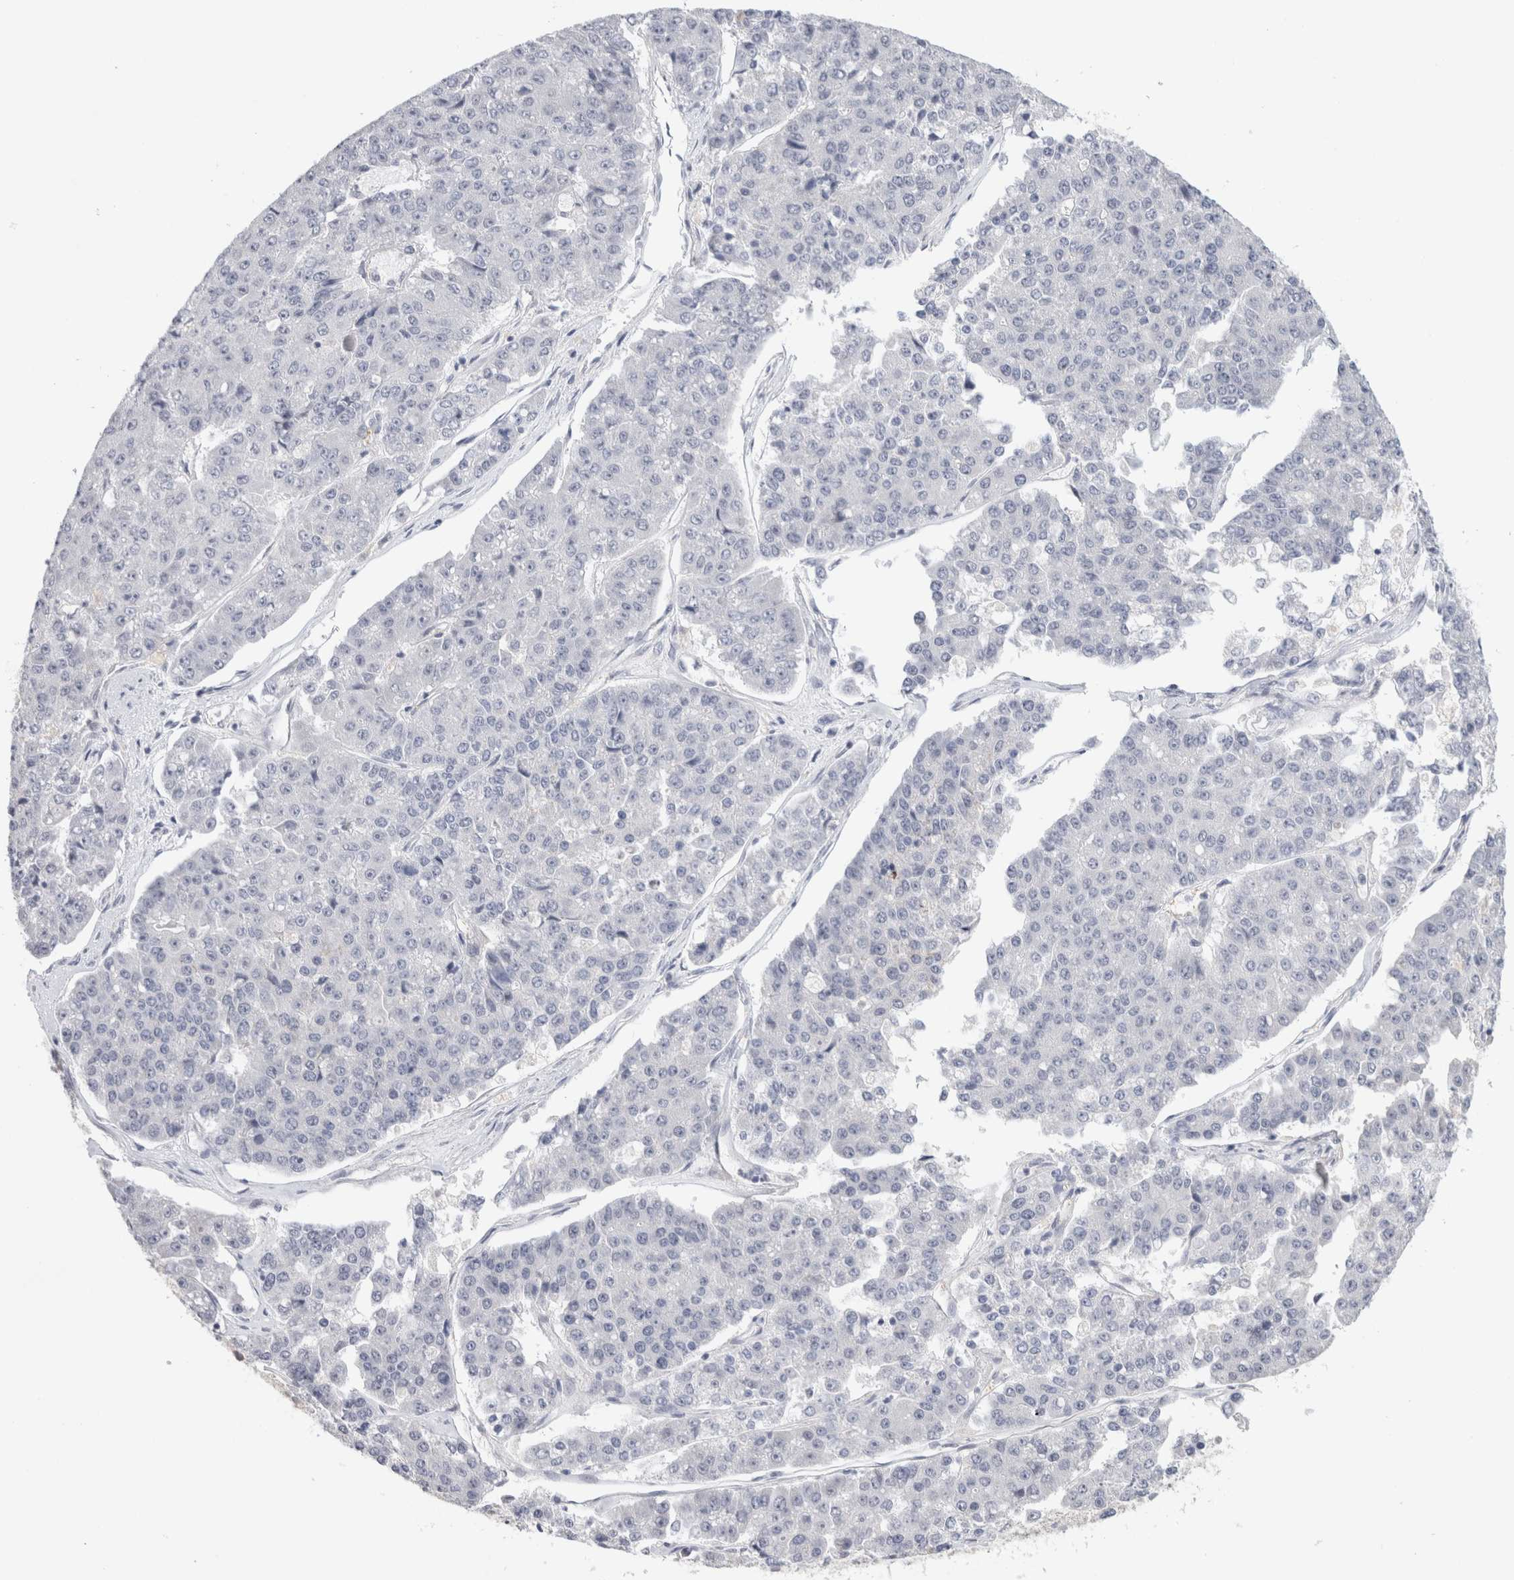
{"staining": {"intensity": "negative", "quantity": "none", "location": "none"}, "tissue": "pancreatic cancer", "cell_type": "Tumor cells", "image_type": "cancer", "snomed": [{"axis": "morphology", "description": "Adenocarcinoma, NOS"}, {"axis": "topography", "description": "Pancreas"}], "caption": "Immunohistochemistry (IHC) image of neoplastic tissue: human adenocarcinoma (pancreatic) stained with DAB (3,3'-diaminobenzidine) shows no significant protein staining in tumor cells.", "gene": "TONSL", "patient": {"sex": "male", "age": 50}}